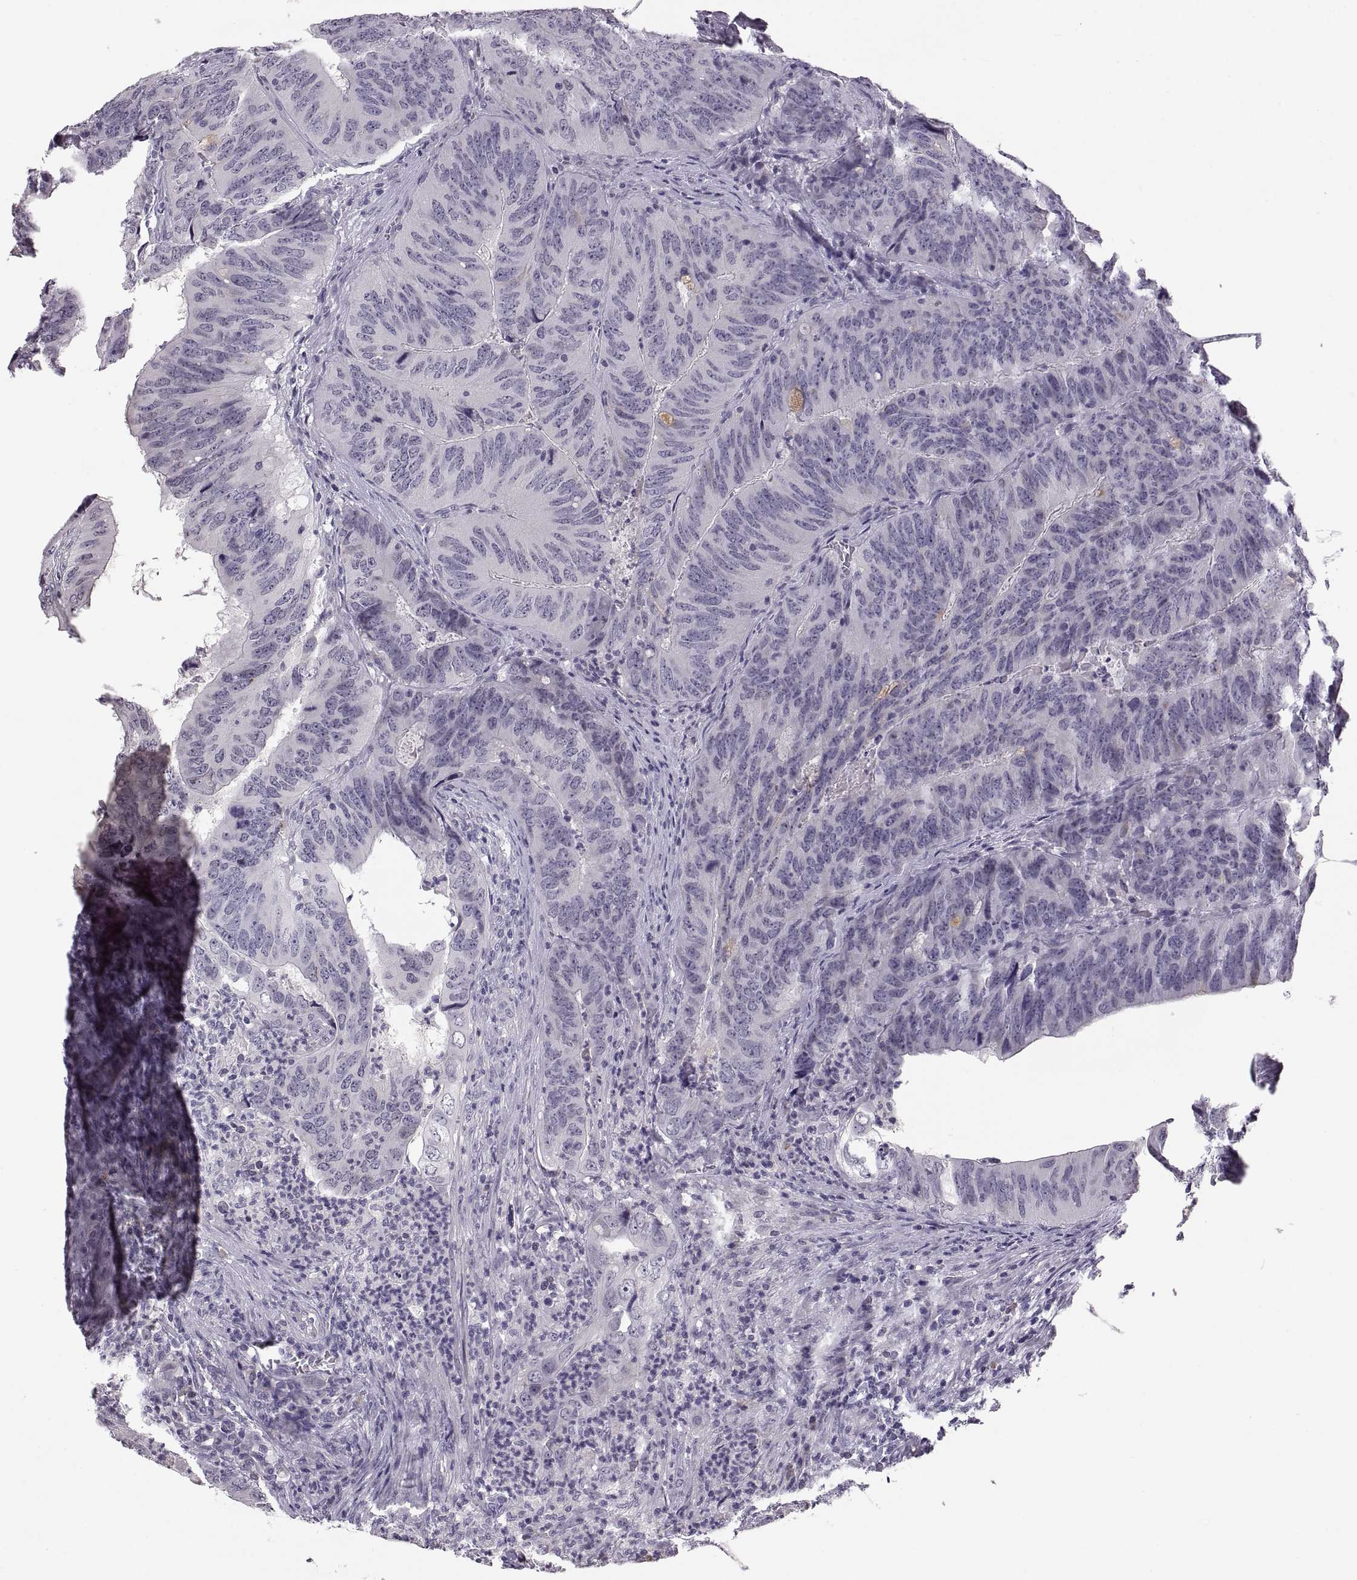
{"staining": {"intensity": "negative", "quantity": "none", "location": "none"}, "tissue": "colorectal cancer", "cell_type": "Tumor cells", "image_type": "cancer", "snomed": [{"axis": "morphology", "description": "Adenocarcinoma, NOS"}, {"axis": "topography", "description": "Colon"}], "caption": "Immunohistochemical staining of colorectal cancer reveals no significant expression in tumor cells. (Stains: DAB immunohistochemistry (IHC) with hematoxylin counter stain, Microscopy: brightfield microscopy at high magnification).", "gene": "MAGEB18", "patient": {"sex": "male", "age": 79}}